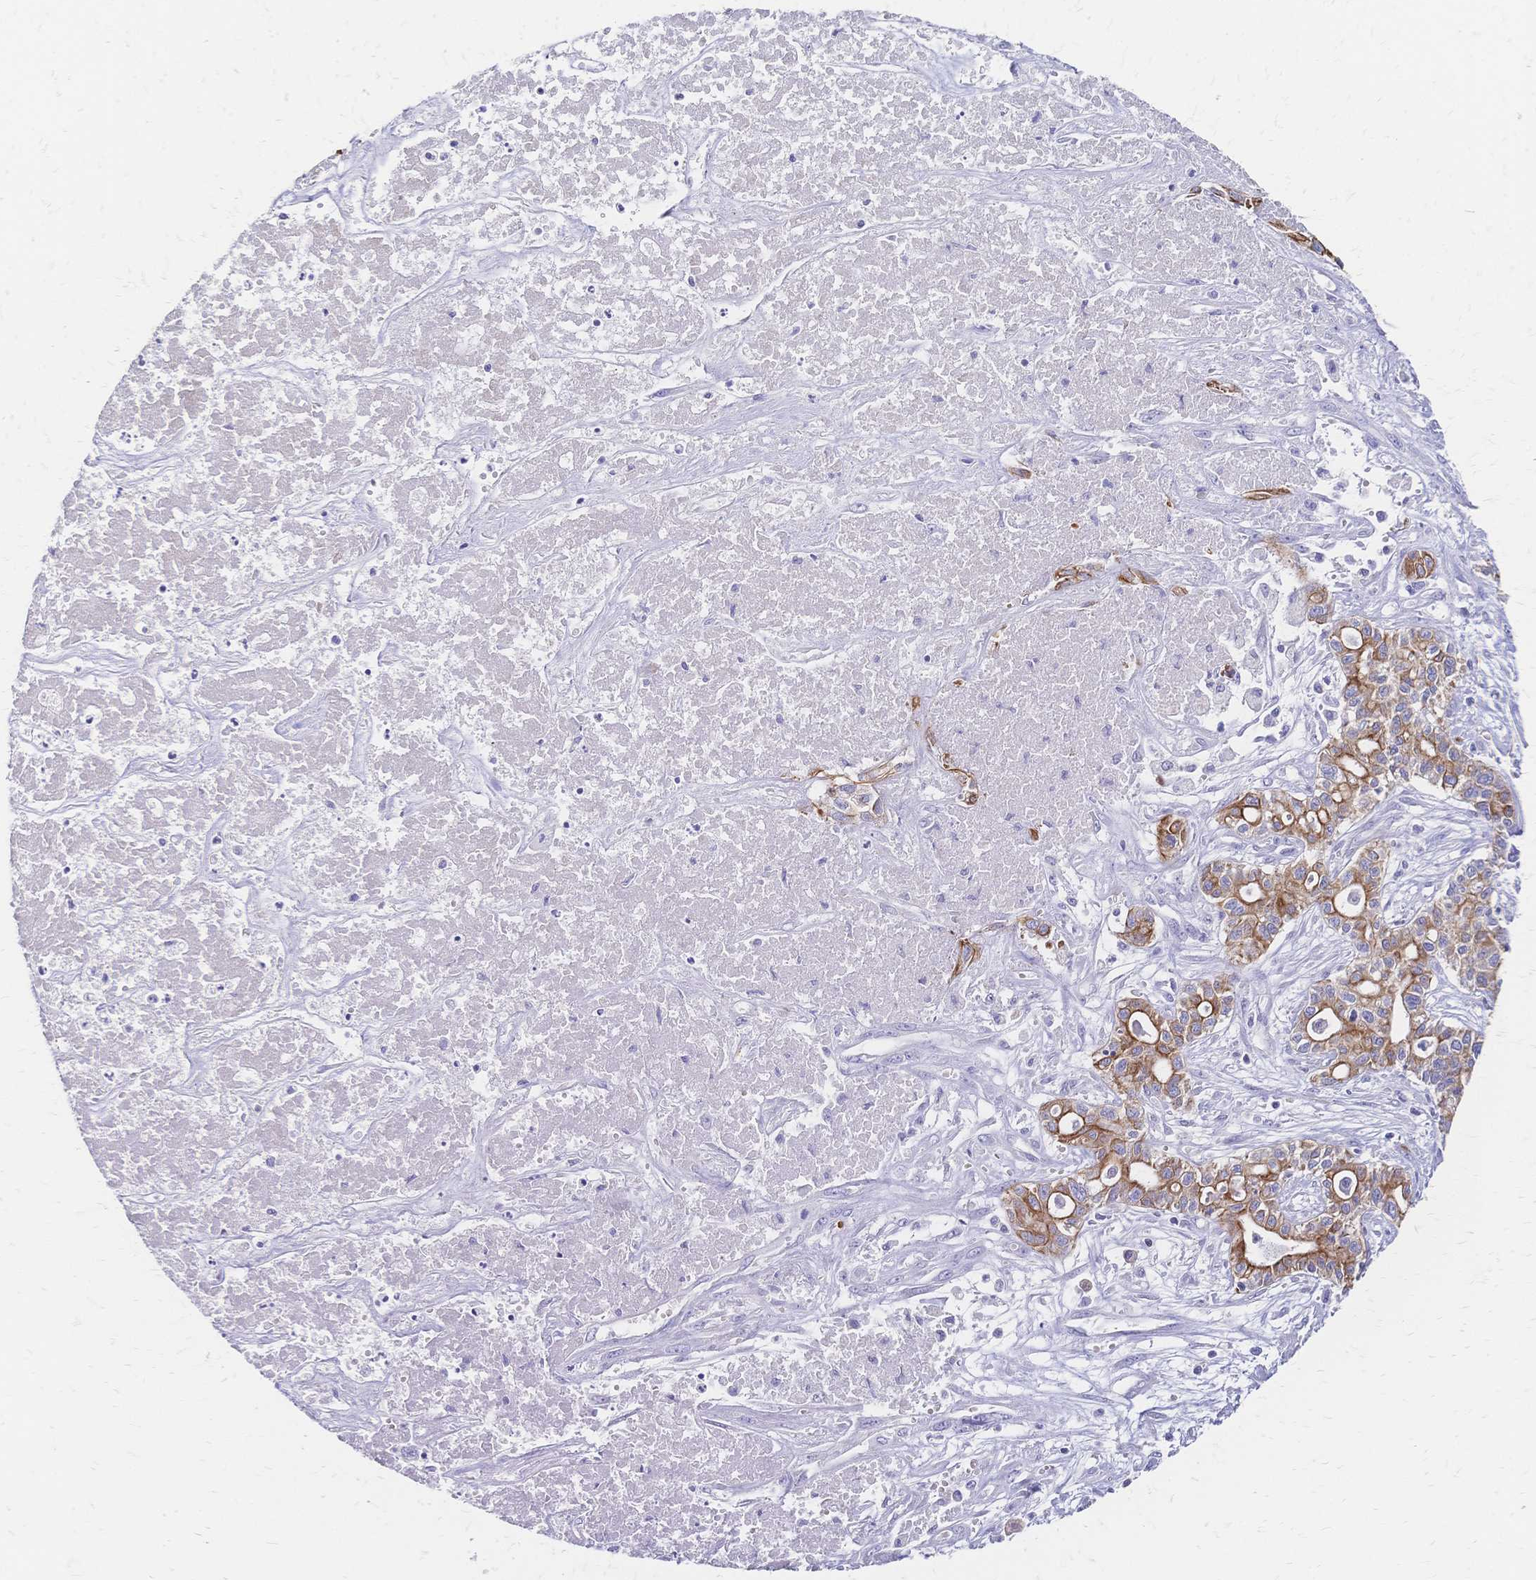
{"staining": {"intensity": "moderate", "quantity": ">75%", "location": "cytoplasmic/membranous"}, "tissue": "liver cancer", "cell_type": "Tumor cells", "image_type": "cancer", "snomed": [{"axis": "morphology", "description": "Cholangiocarcinoma"}, {"axis": "topography", "description": "Liver"}], "caption": "The image shows a brown stain indicating the presence of a protein in the cytoplasmic/membranous of tumor cells in liver cancer (cholangiocarcinoma).", "gene": "DTNB", "patient": {"sex": "female", "age": 61}}